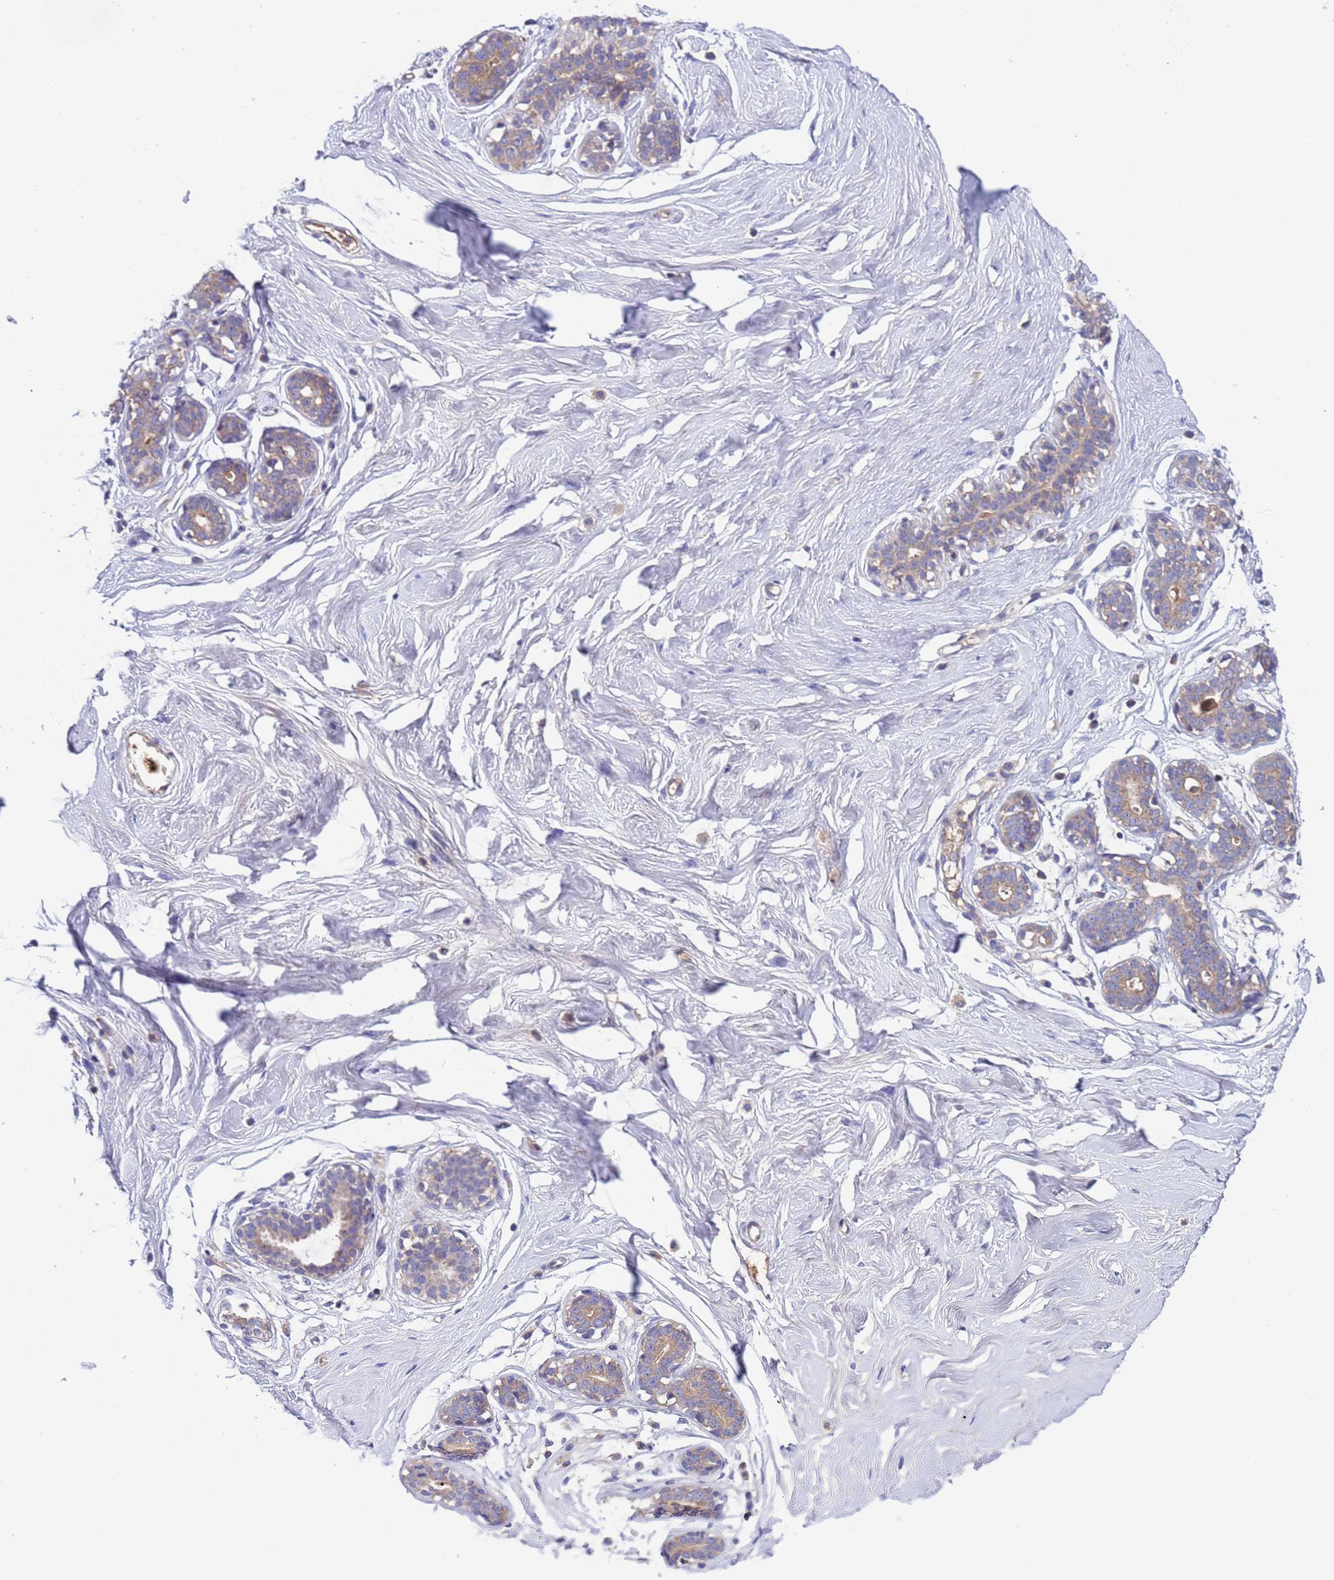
{"staining": {"intensity": "negative", "quantity": "none", "location": "none"}, "tissue": "breast", "cell_type": "Adipocytes", "image_type": "normal", "snomed": [{"axis": "morphology", "description": "Normal tissue, NOS"}, {"axis": "morphology", "description": "Adenoma, NOS"}, {"axis": "topography", "description": "Breast"}], "caption": "Micrograph shows no protein positivity in adipocytes of benign breast.", "gene": "PARP16", "patient": {"sex": "female", "age": 23}}